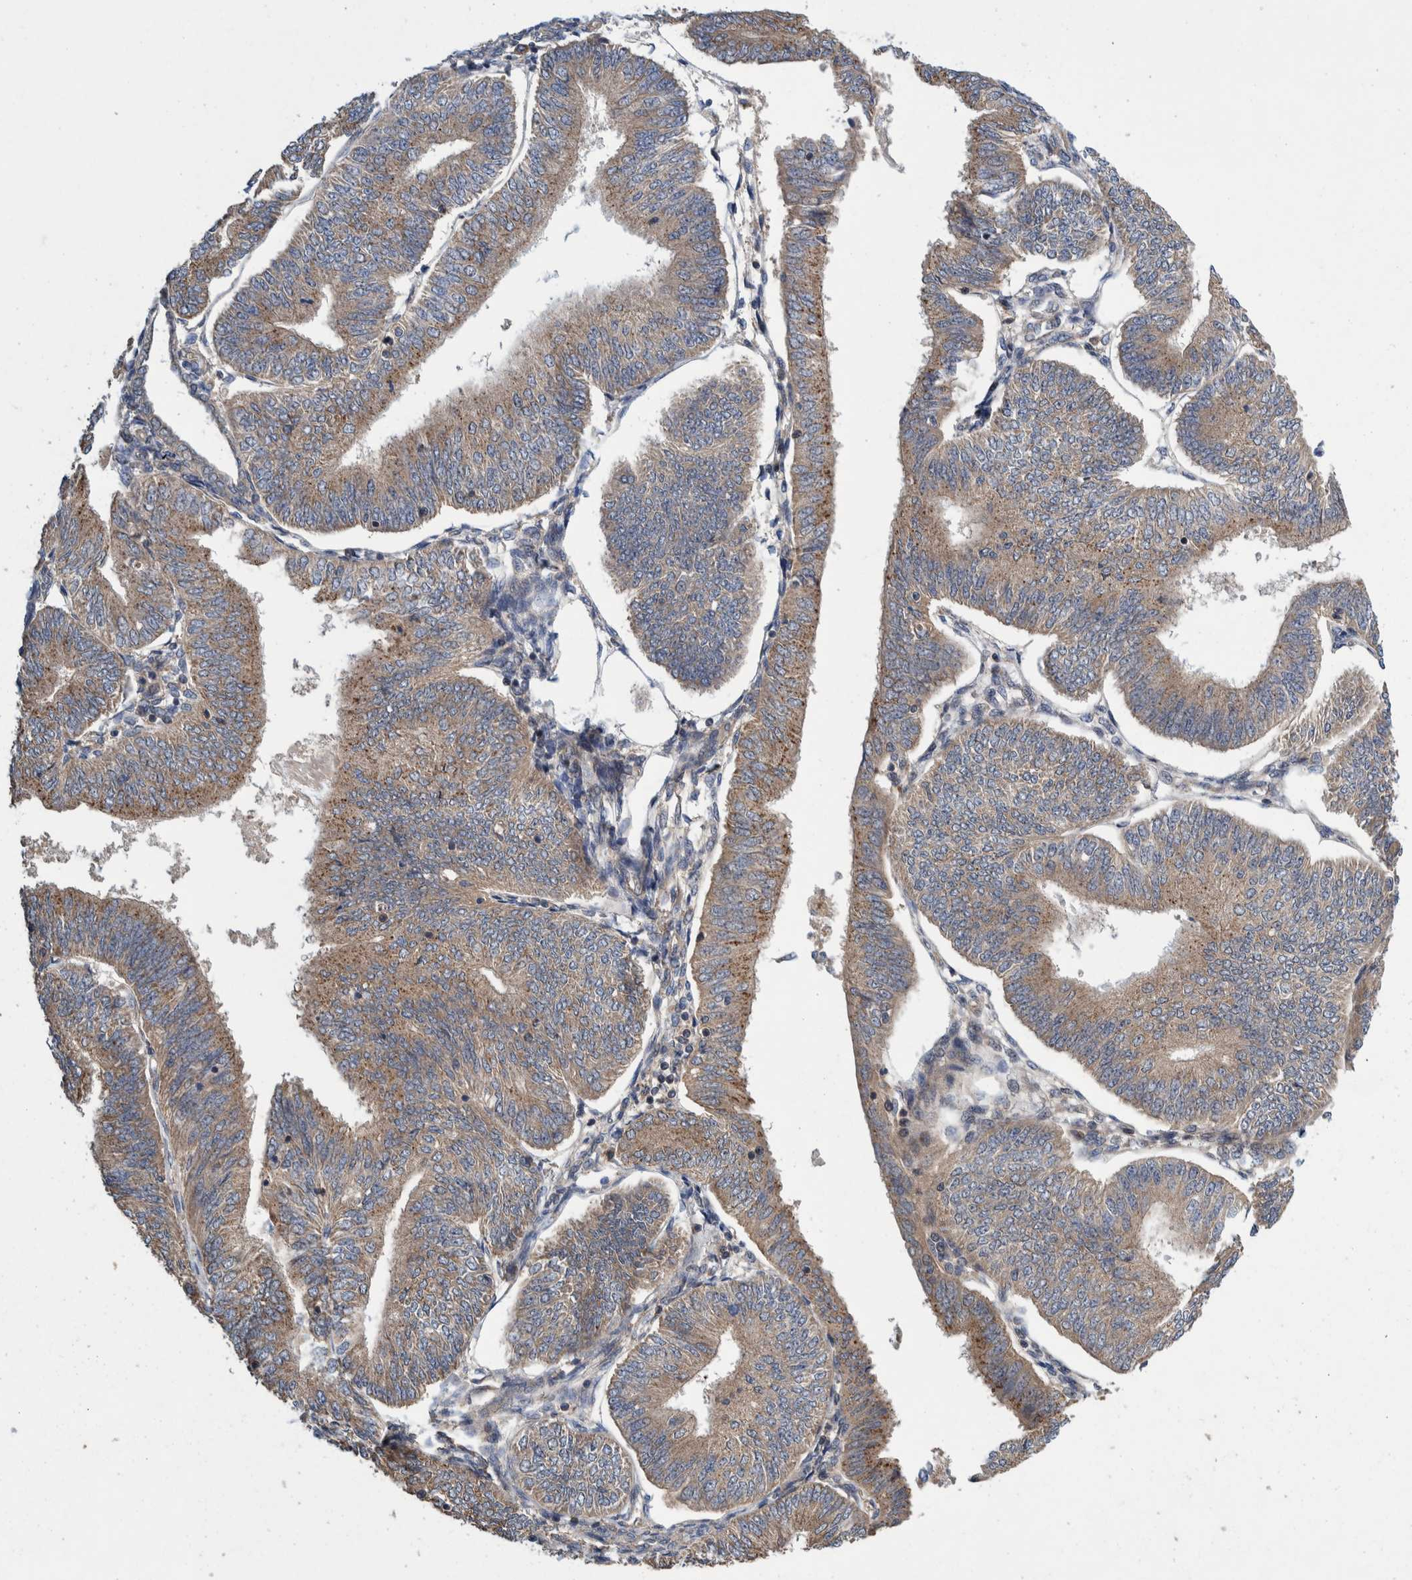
{"staining": {"intensity": "weak", "quantity": ">75%", "location": "cytoplasmic/membranous"}, "tissue": "endometrial cancer", "cell_type": "Tumor cells", "image_type": "cancer", "snomed": [{"axis": "morphology", "description": "Adenocarcinoma, NOS"}, {"axis": "topography", "description": "Endometrium"}], "caption": "Protein staining of adenocarcinoma (endometrial) tissue displays weak cytoplasmic/membranous positivity in about >75% of tumor cells.", "gene": "PIK3R6", "patient": {"sex": "female", "age": 58}}